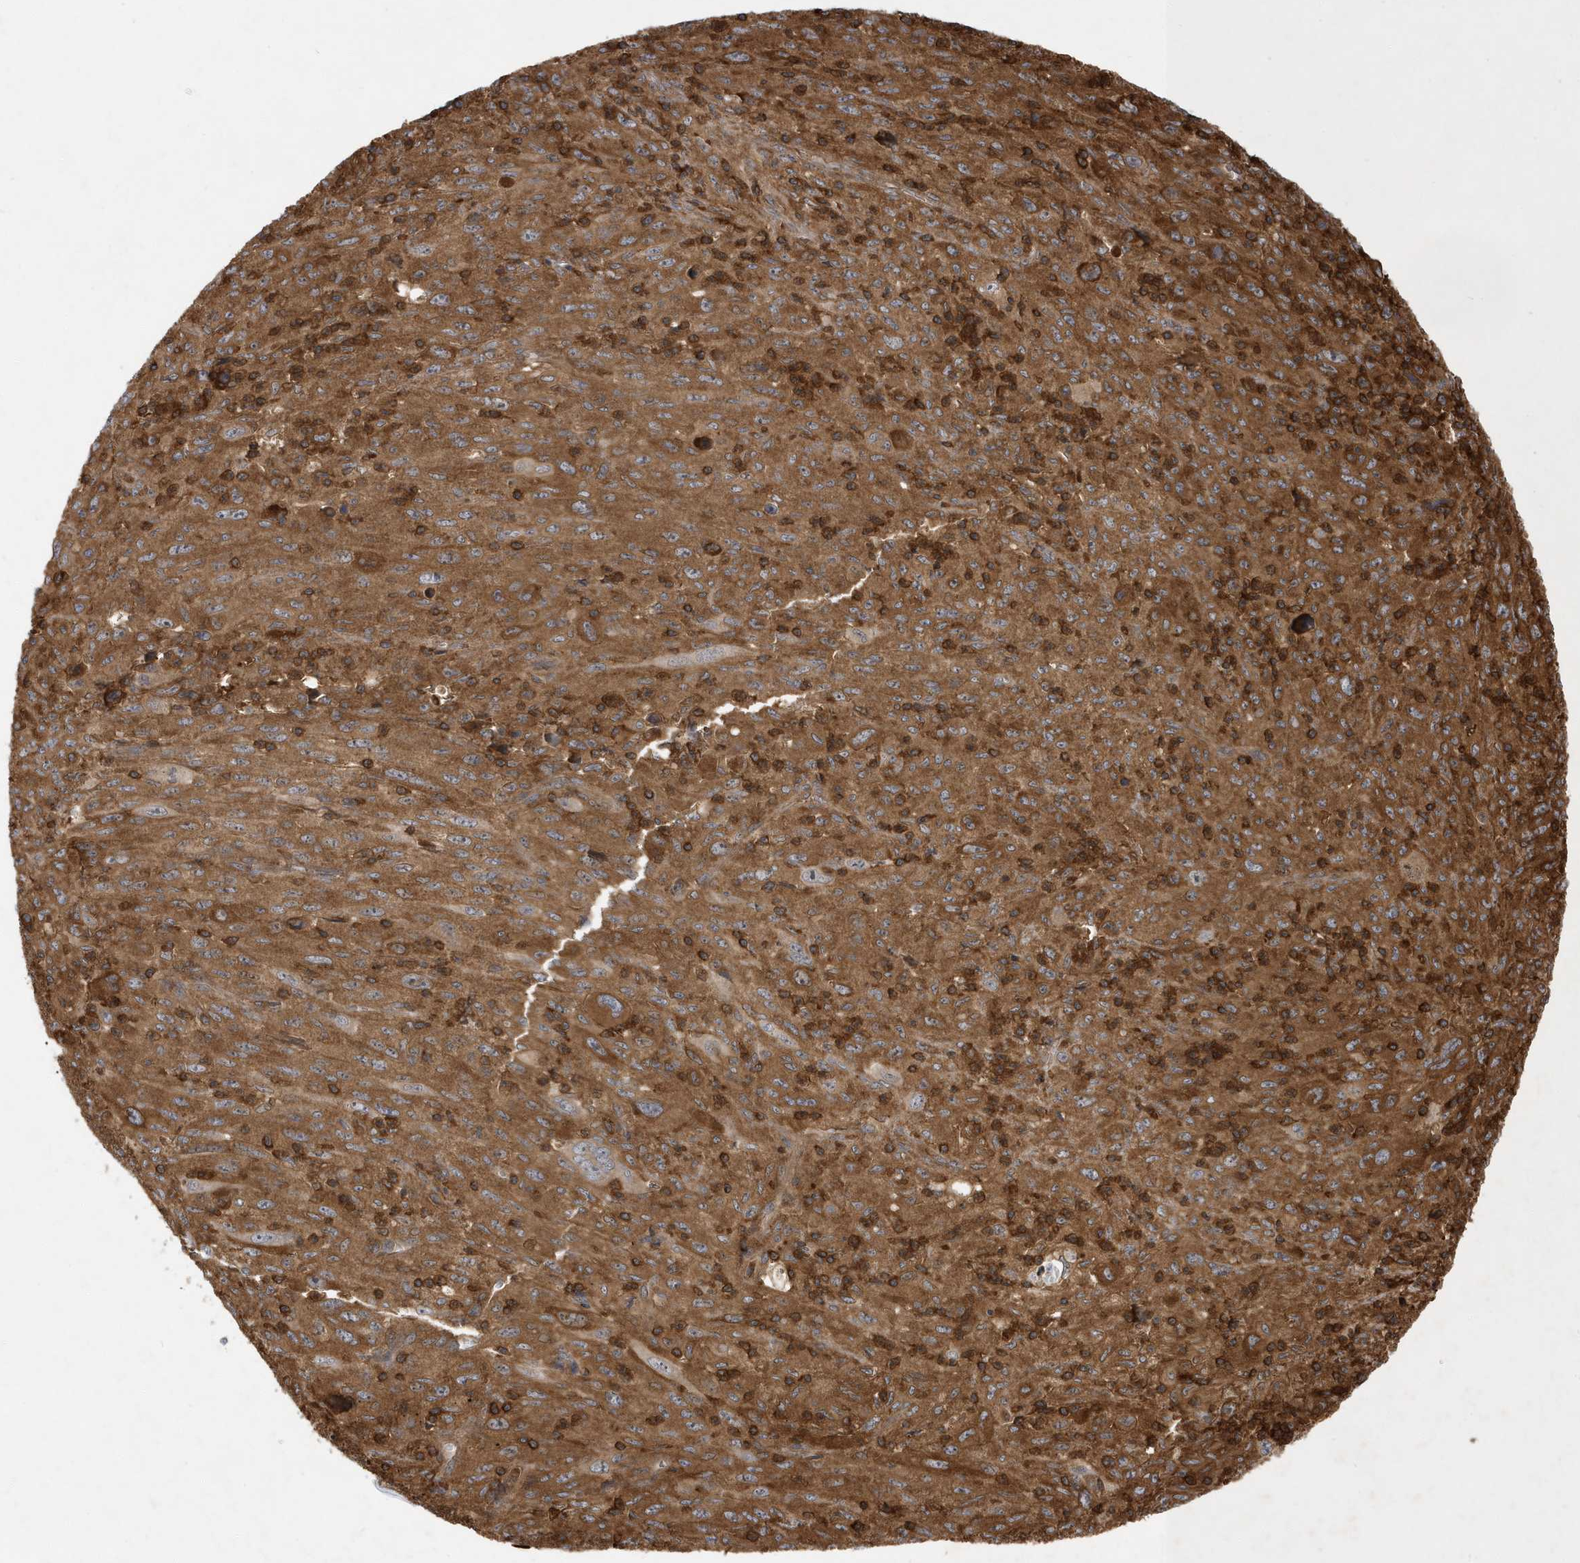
{"staining": {"intensity": "strong", "quantity": ">75%", "location": "cytoplasmic/membranous"}, "tissue": "melanoma", "cell_type": "Tumor cells", "image_type": "cancer", "snomed": [{"axis": "morphology", "description": "Malignant melanoma, Metastatic site"}, {"axis": "topography", "description": "Skin"}], "caption": "High-magnification brightfield microscopy of malignant melanoma (metastatic site) stained with DAB (3,3'-diaminobenzidine) (brown) and counterstained with hematoxylin (blue). tumor cells exhibit strong cytoplasmic/membranous staining is appreciated in approximately>75% of cells.", "gene": "LAPTM4A", "patient": {"sex": "female", "age": 56}}